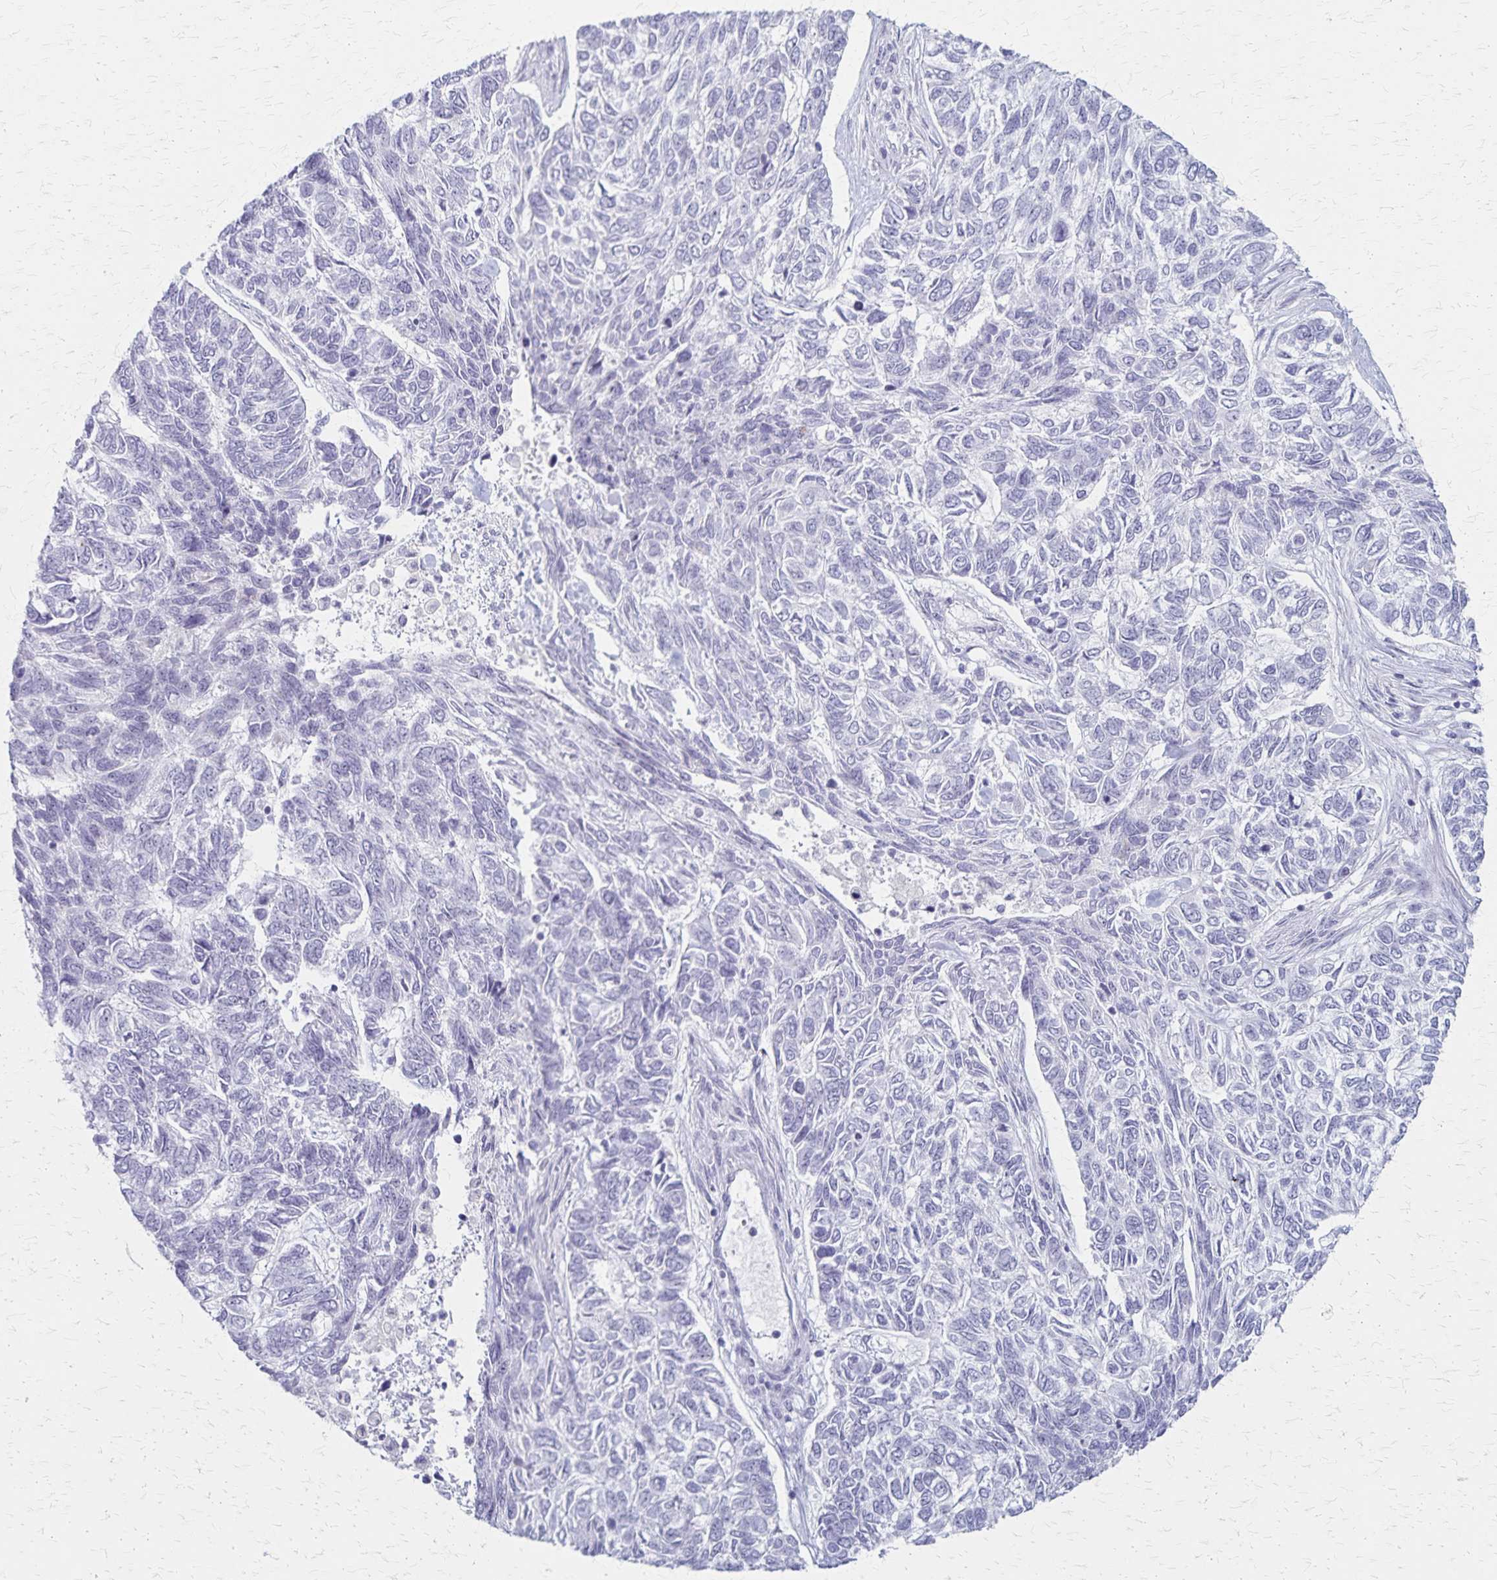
{"staining": {"intensity": "negative", "quantity": "none", "location": "none"}, "tissue": "skin cancer", "cell_type": "Tumor cells", "image_type": "cancer", "snomed": [{"axis": "morphology", "description": "Basal cell carcinoma"}, {"axis": "topography", "description": "Skin"}], "caption": "High magnification brightfield microscopy of skin cancer (basal cell carcinoma) stained with DAB (brown) and counterstained with hematoxylin (blue): tumor cells show no significant staining. (DAB (3,3'-diaminobenzidine) immunohistochemistry (IHC) with hematoxylin counter stain).", "gene": "DLK2", "patient": {"sex": "female", "age": 65}}